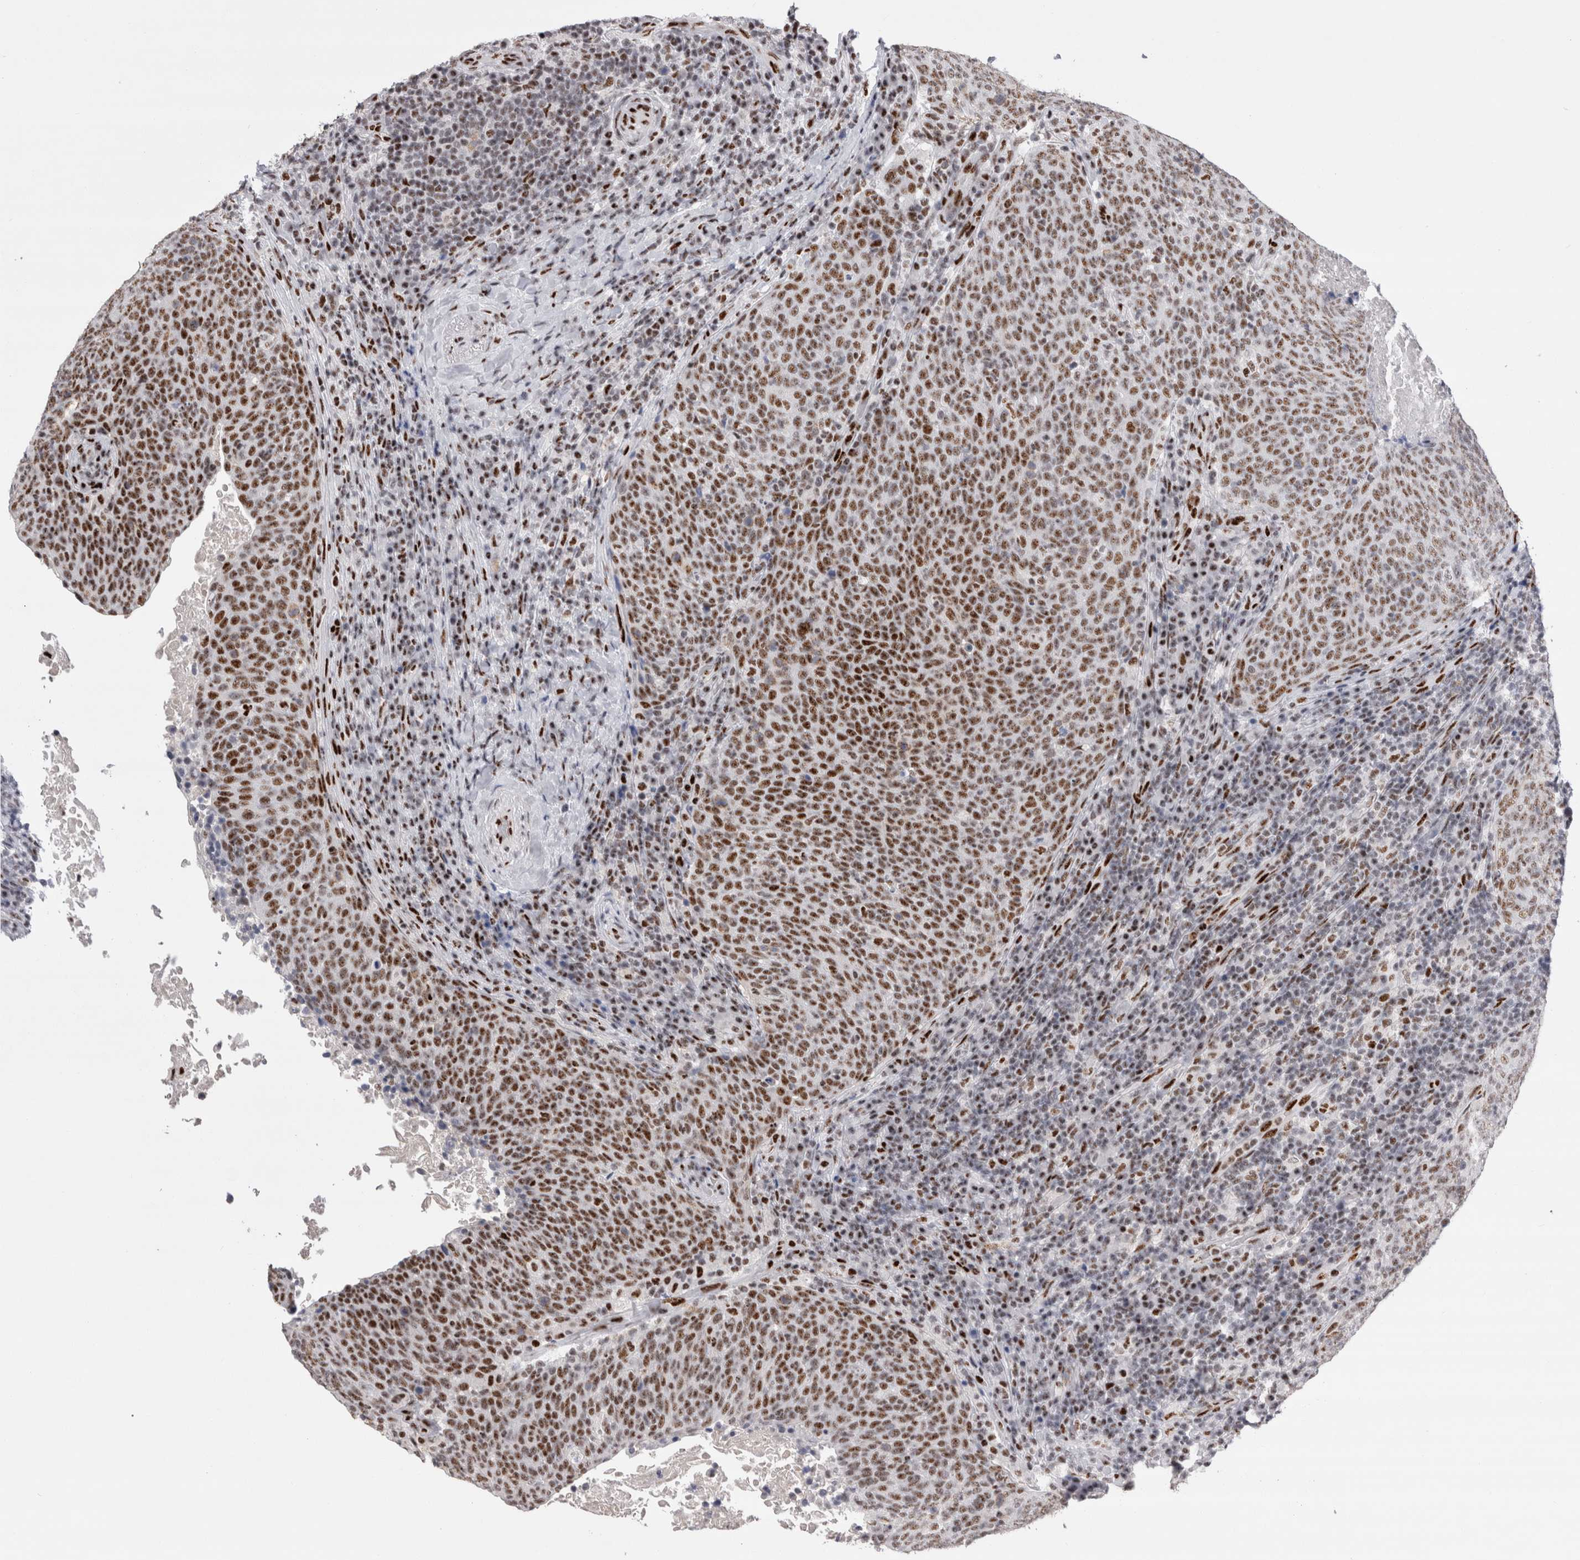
{"staining": {"intensity": "strong", "quantity": ">75%", "location": "nuclear"}, "tissue": "head and neck cancer", "cell_type": "Tumor cells", "image_type": "cancer", "snomed": [{"axis": "morphology", "description": "Squamous cell carcinoma, NOS"}, {"axis": "morphology", "description": "Squamous cell carcinoma, metastatic, NOS"}, {"axis": "topography", "description": "Lymph node"}, {"axis": "topography", "description": "Head-Neck"}], "caption": "Protein expression analysis of head and neck cancer (metastatic squamous cell carcinoma) exhibits strong nuclear expression in about >75% of tumor cells.", "gene": "RBM6", "patient": {"sex": "male", "age": 62}}